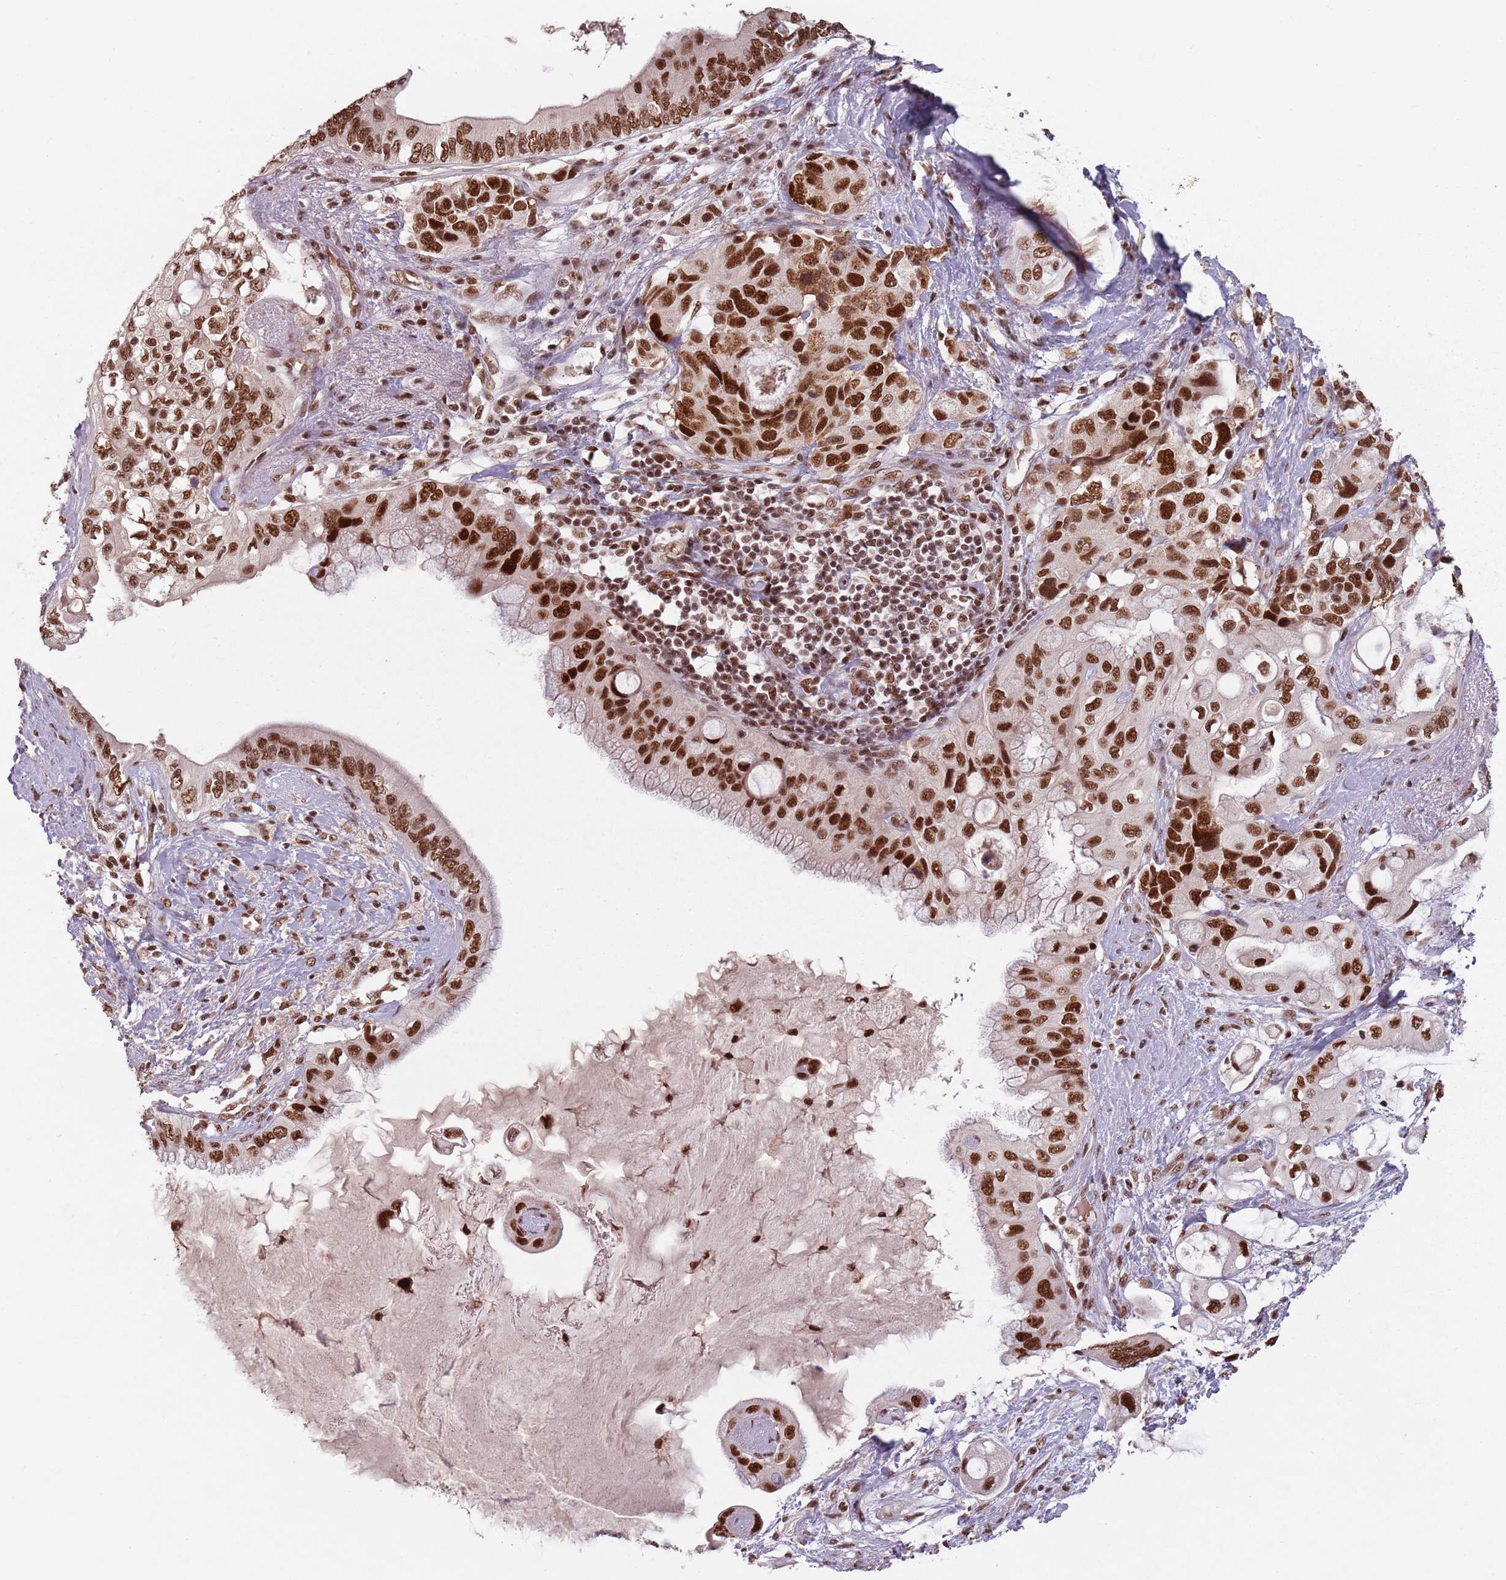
{"staining": {"intensity": "strong", "quantity": ">75%", "location": "nuclear"}, "tissue": "pancreatic cancer", "cell_type": "Tumor cells", "image_type": "cancer", "snomed": [{"axis": "morphology", "description": "Adenocarcinoma, NOS"}, {"axis": "topography", "description": "Pancreas"}], "caption": "There is high levels of strong nuclear positivity in tumor cells of pancreatic adenocarcinoma, as demonstrated by immunohistochemical staining (brown color).", "gene": "NCBP1", "patient": {"sex": "female", "age": 56}}